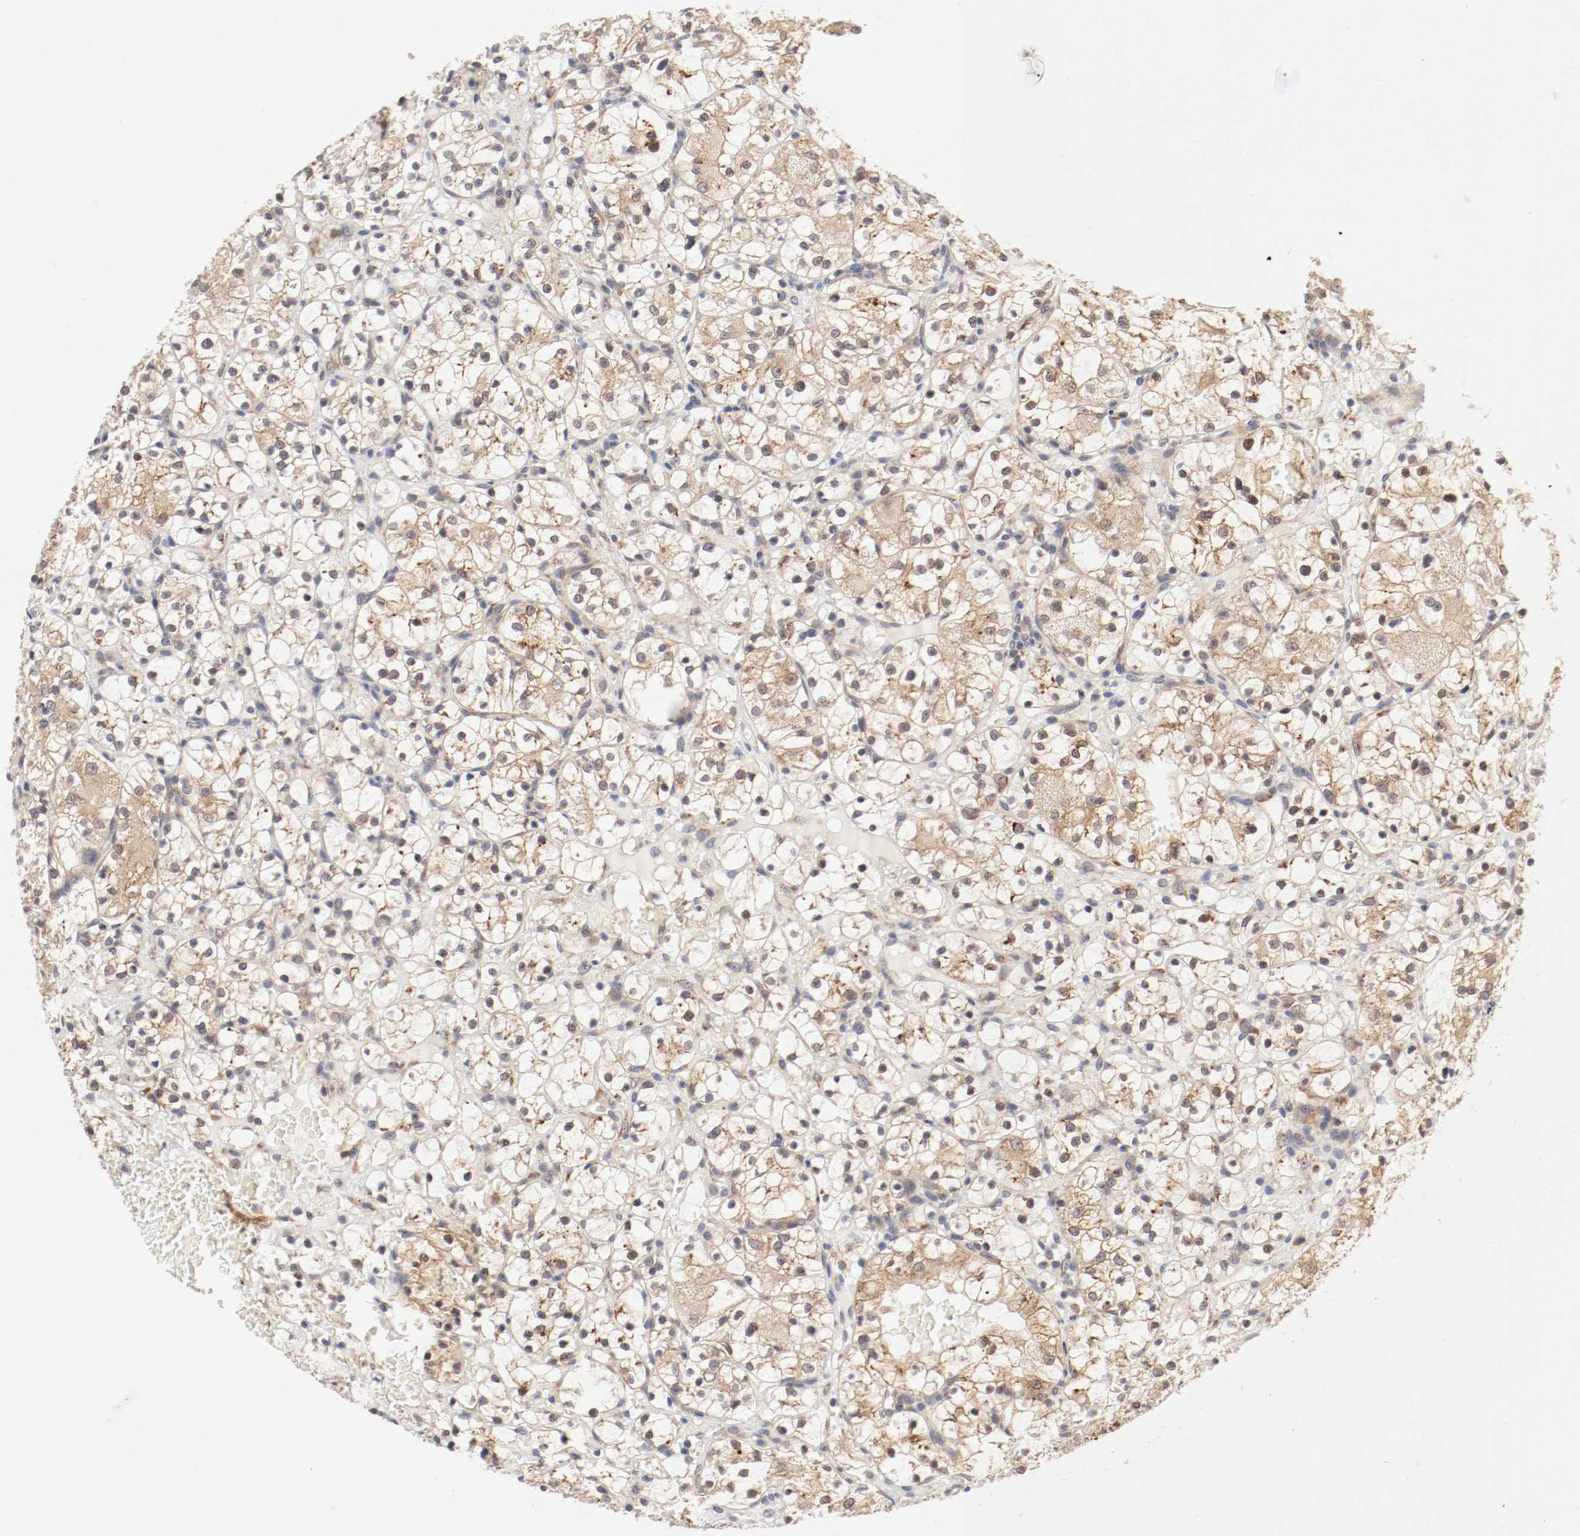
{"staining": {"intensity": "weak", "quantity": "25%-75%", "location": "cytoplasmic/membranous"}, "tissue": "renal cancer", "cell_type": "Tumor cells", "image_type": "cancer", "snomed": [{"axis": "morphology", "description": "Adenocarcinoma, NOS"}, {"axis": "topography", "description": "Kidney"}], "caption": "The immunohistochemical stain highlights weak cytoplasmic/membranous expression in tumor cells of renal adenocarcinoma tissue. The protein of interest is shown in brown color, while the nuclei are stained blue.", "gene": "FKBP3", "patient": {"sex": "female", "age": 60}}